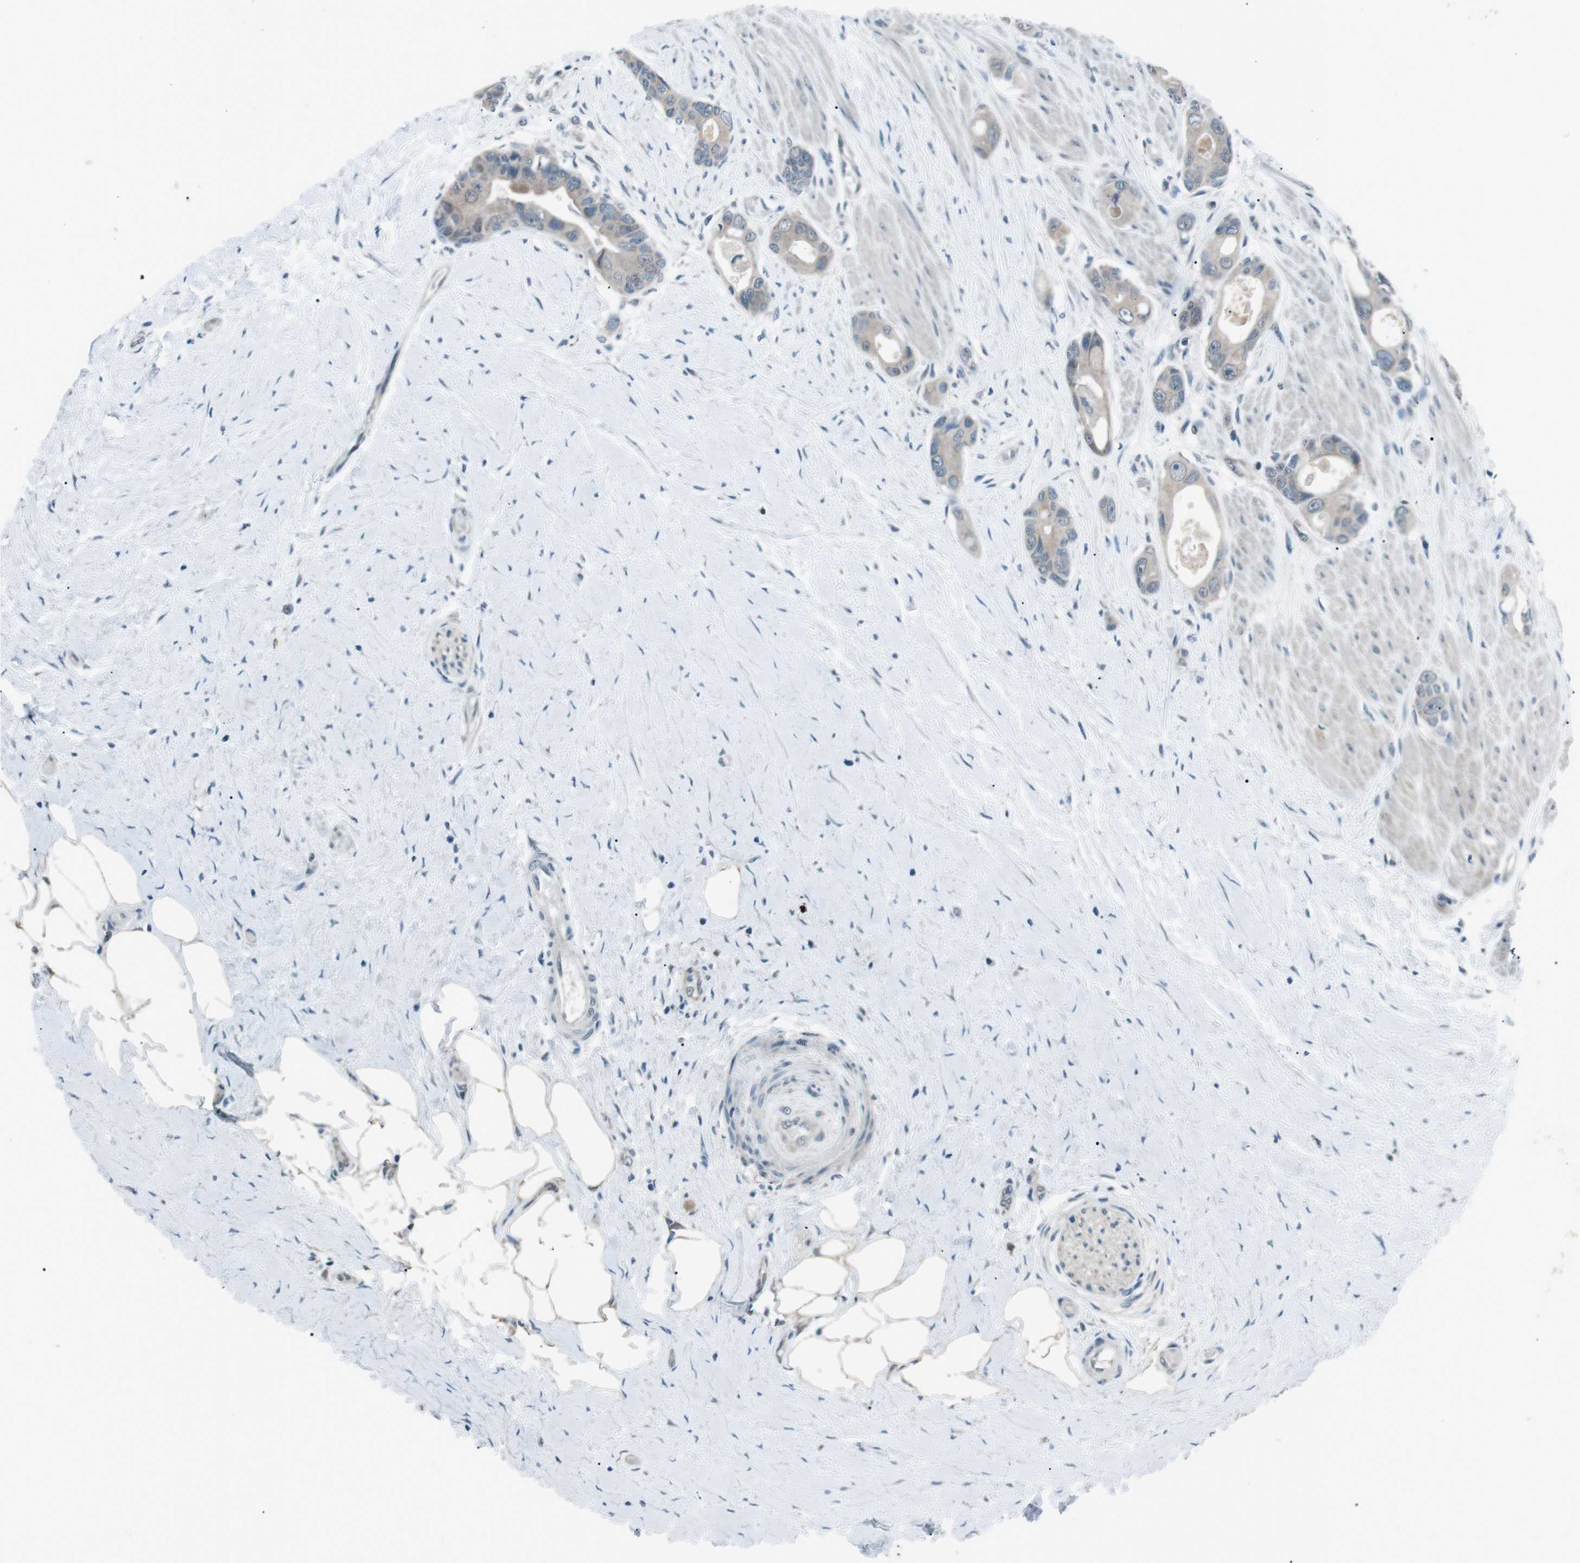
{"staining": {"intensity": "weak", "quantity": ">75%", "location": "cytoplasmic/membranous"}, "tissue": "colorectal cancer", "cell_type": "Tumor cells", "image_type": "cancer", "snomed": [{"axis": "morphology", "description": "Adenocarcinoma, NOS"}, {"axis": "topography", "description": "Rectum"}], "caption": "Immunohistochemical staining of human adenocarcinoma (colorectal) exhibits low levels of weak cytoplasmic/membranous positivity in about >75% of tumor cells. (Stains: DAB (3,3'-diaminobenzidine) in brown, nuclei in blue, Microscopy: brightfield microscopy at high magnification).", "gene": "LRIG2", "patient": {"sex": "male", "age": 51}}